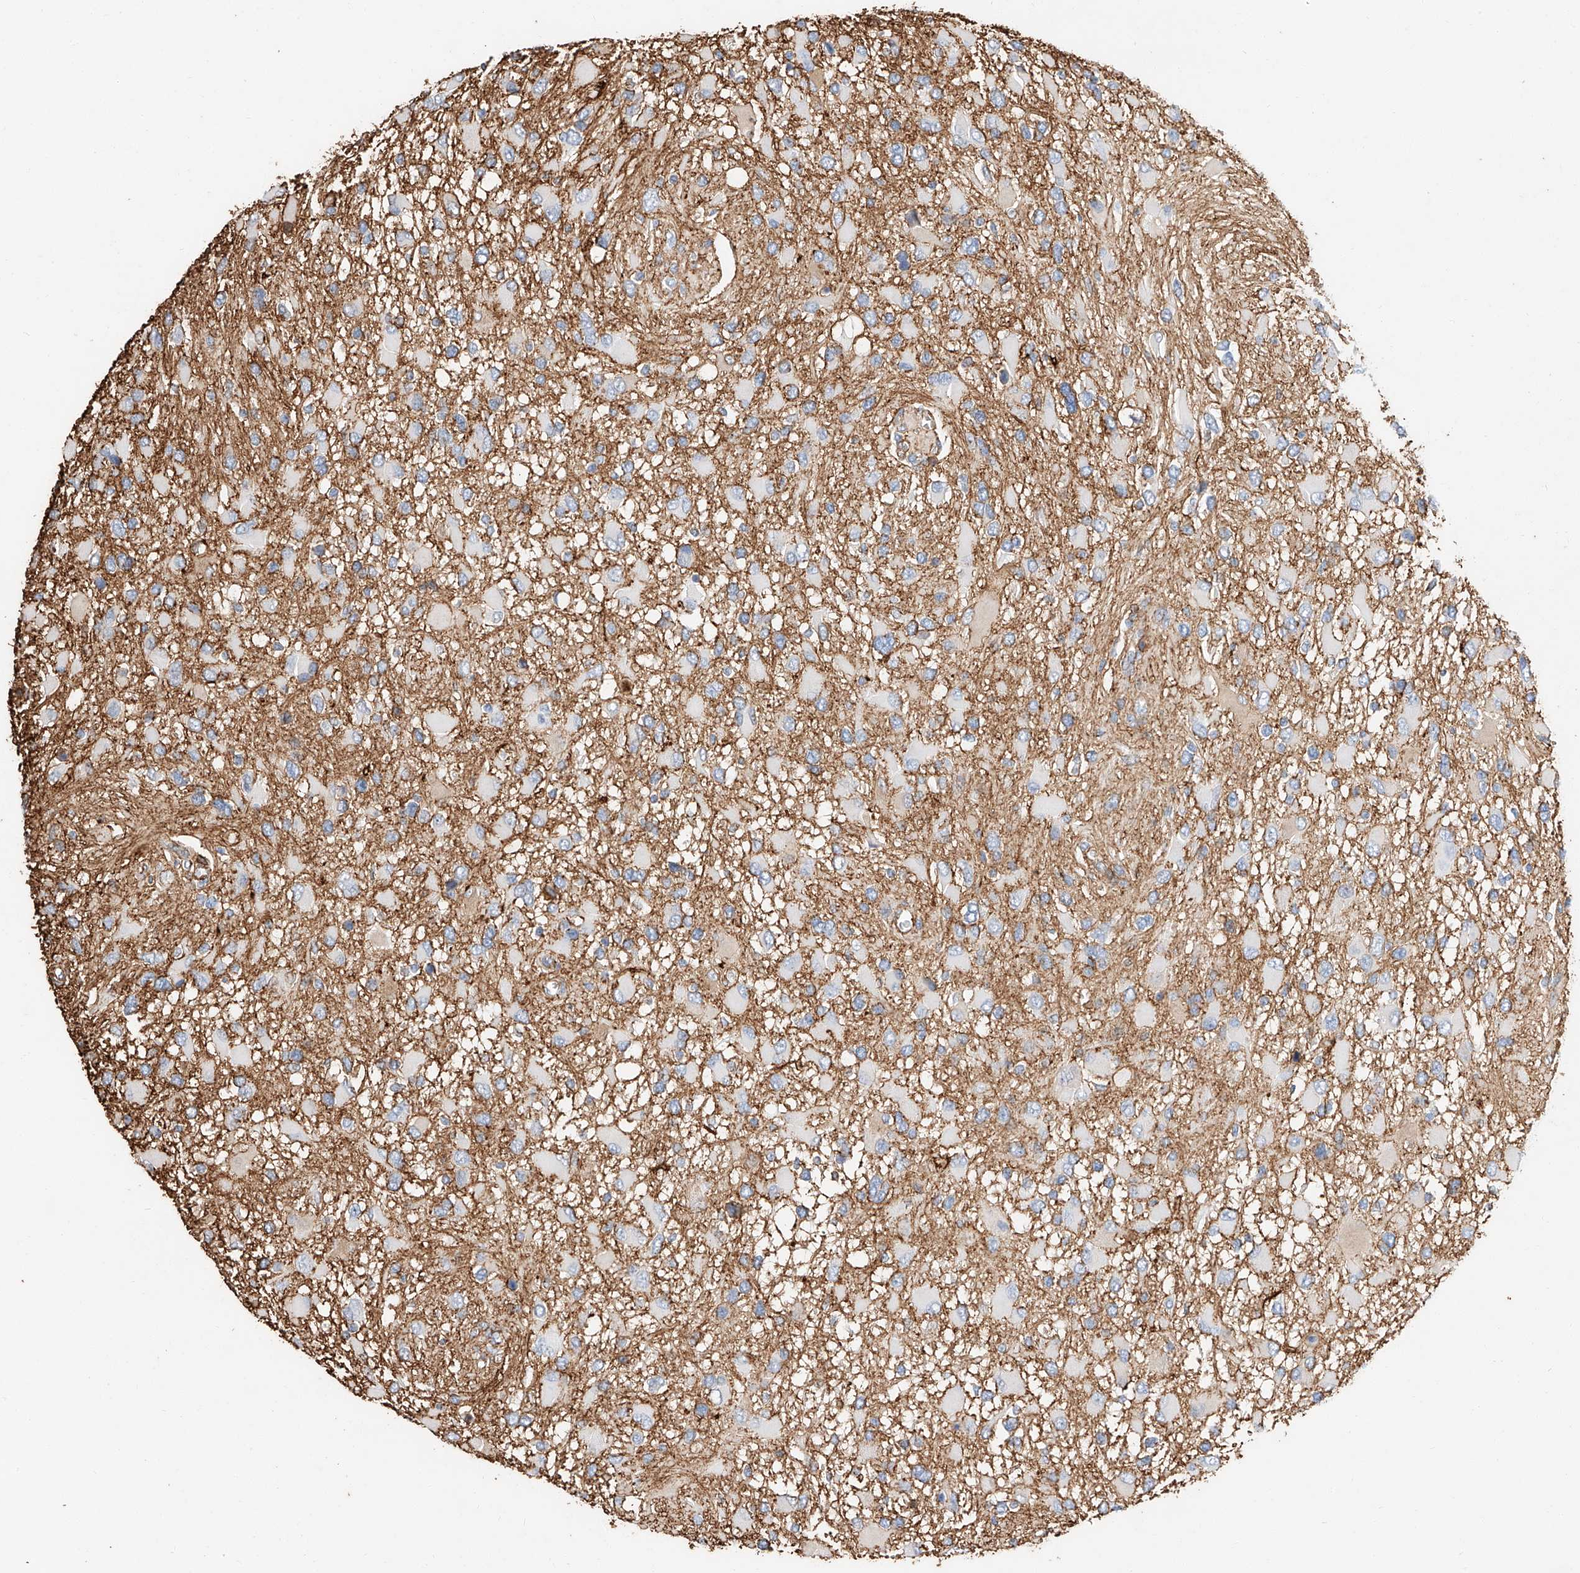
{"staining": {"intensity": "negative", "quantity": "none", "location": "none"}, "tissue": "glioma", "cell_type": "Tumor cells", "image_type": "cancer", "snomed": [{"axis": "morphology", "description": "Glioma, malignant, High grade"}, {"axis": "topography", "description": "Brain"}], "caption": "Glioma stained for a protein using immunohistochemistry shows no expression tumor cells.", "gene": "WFS1", "patient": {"sex": "male", "age": 53}}